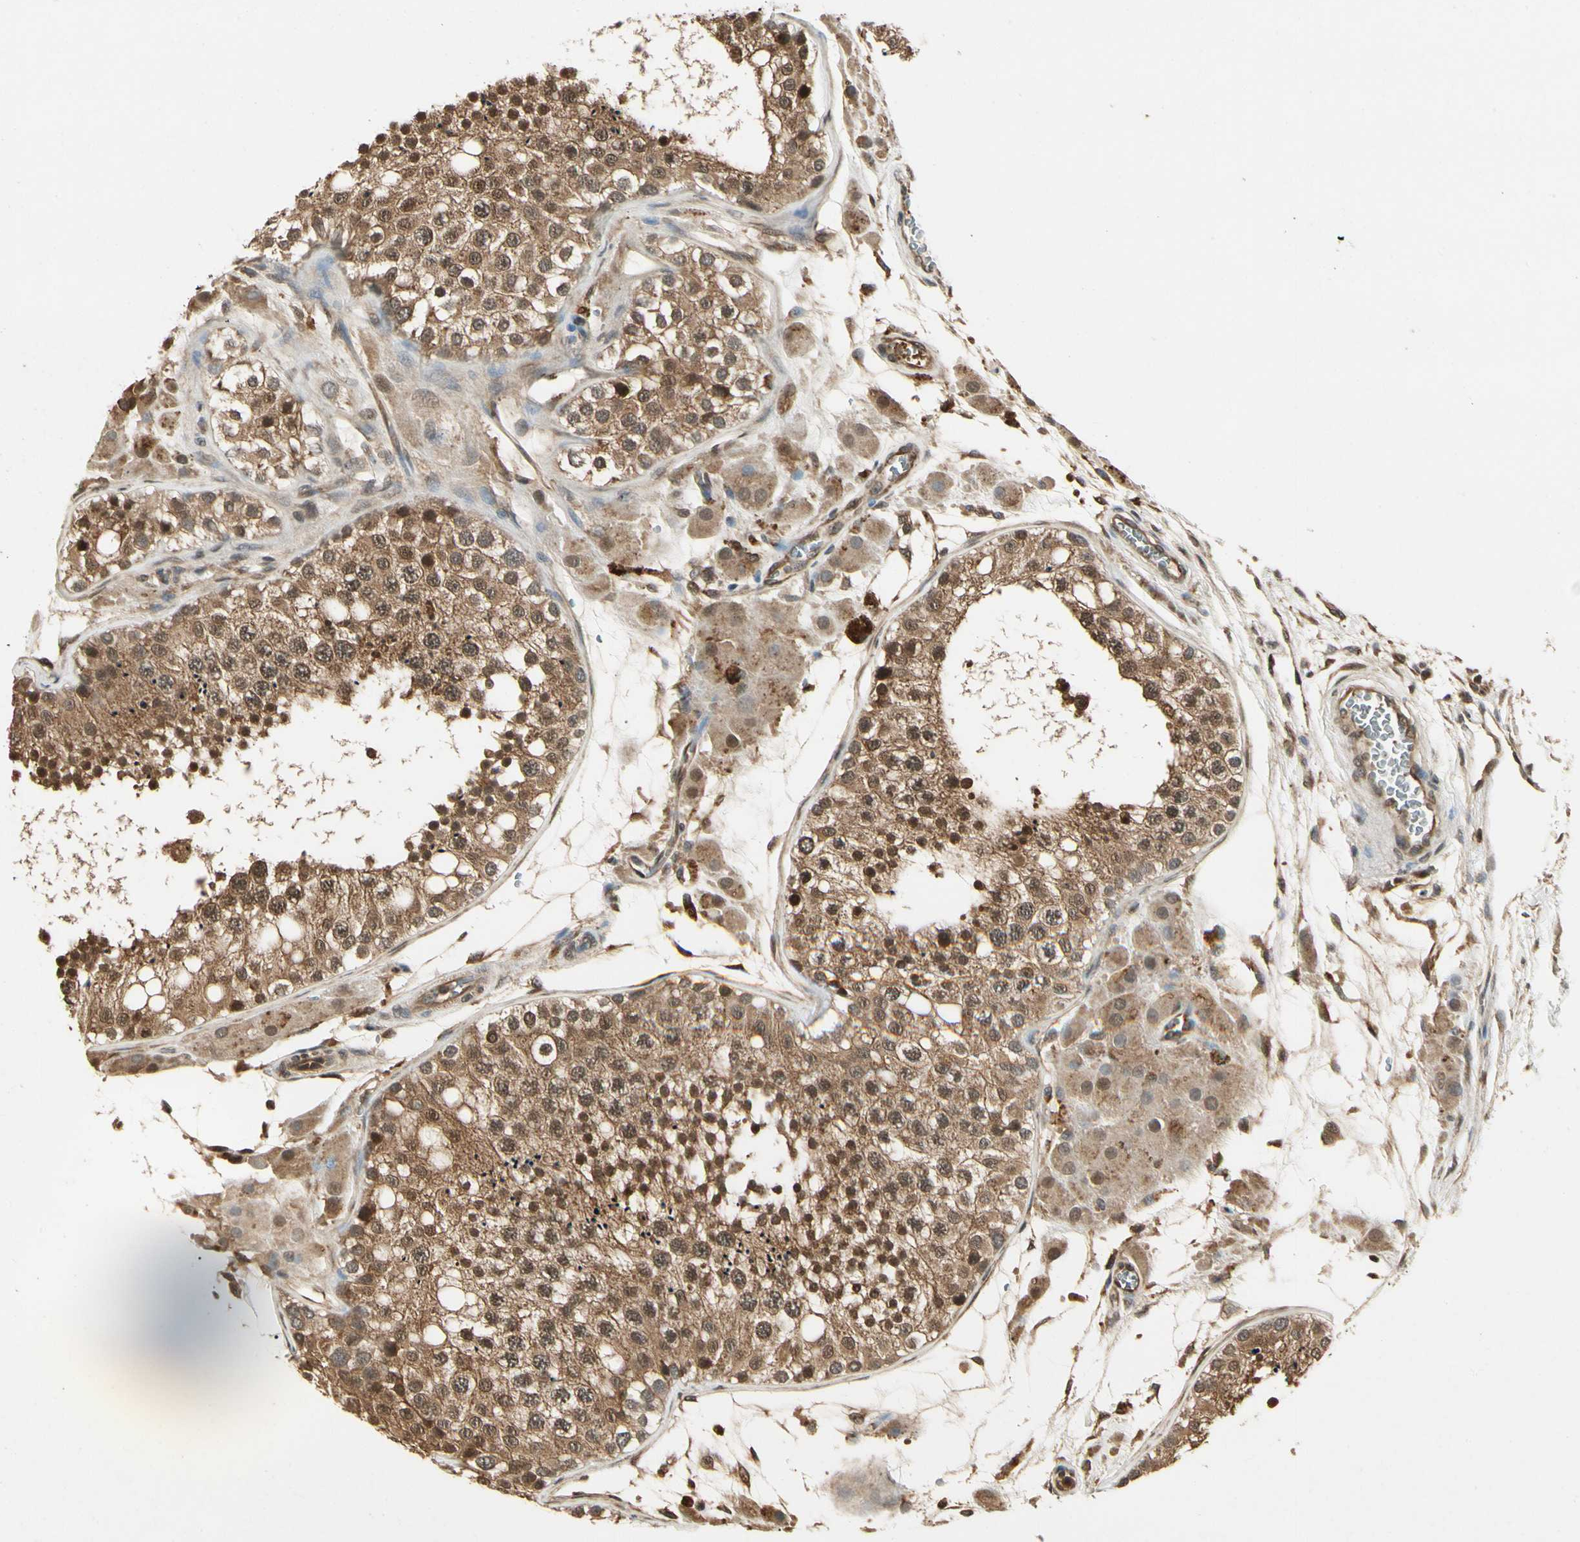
{"staining": {"intensity": "moderate", "quantity": ">75%", "location": "cytoplasmic/membranous,nuclear"}, "tissue": "testis", "cell_type": "Cells in seminiferous ducts", "image_type": "normal", "snomed": [{"axis": "morphology", "description": "Normal tissue, NOS"}, {"axis": "topography", "description": "Testis"}], "caption": "Immunohistochemistry (IHC) (DAB) staining of normal testis exhibits moderate cytoplasmic/membranous,nuclear protein staining in about >75% of cells in seminiferous ducts. The protein of interest is stained brown, and the nuclei are stained in blue (DAB IHC with brightfield microscopy, high magnification).", "gene": "YWHAB", "patient": {"sex": "male", "age": 26}}